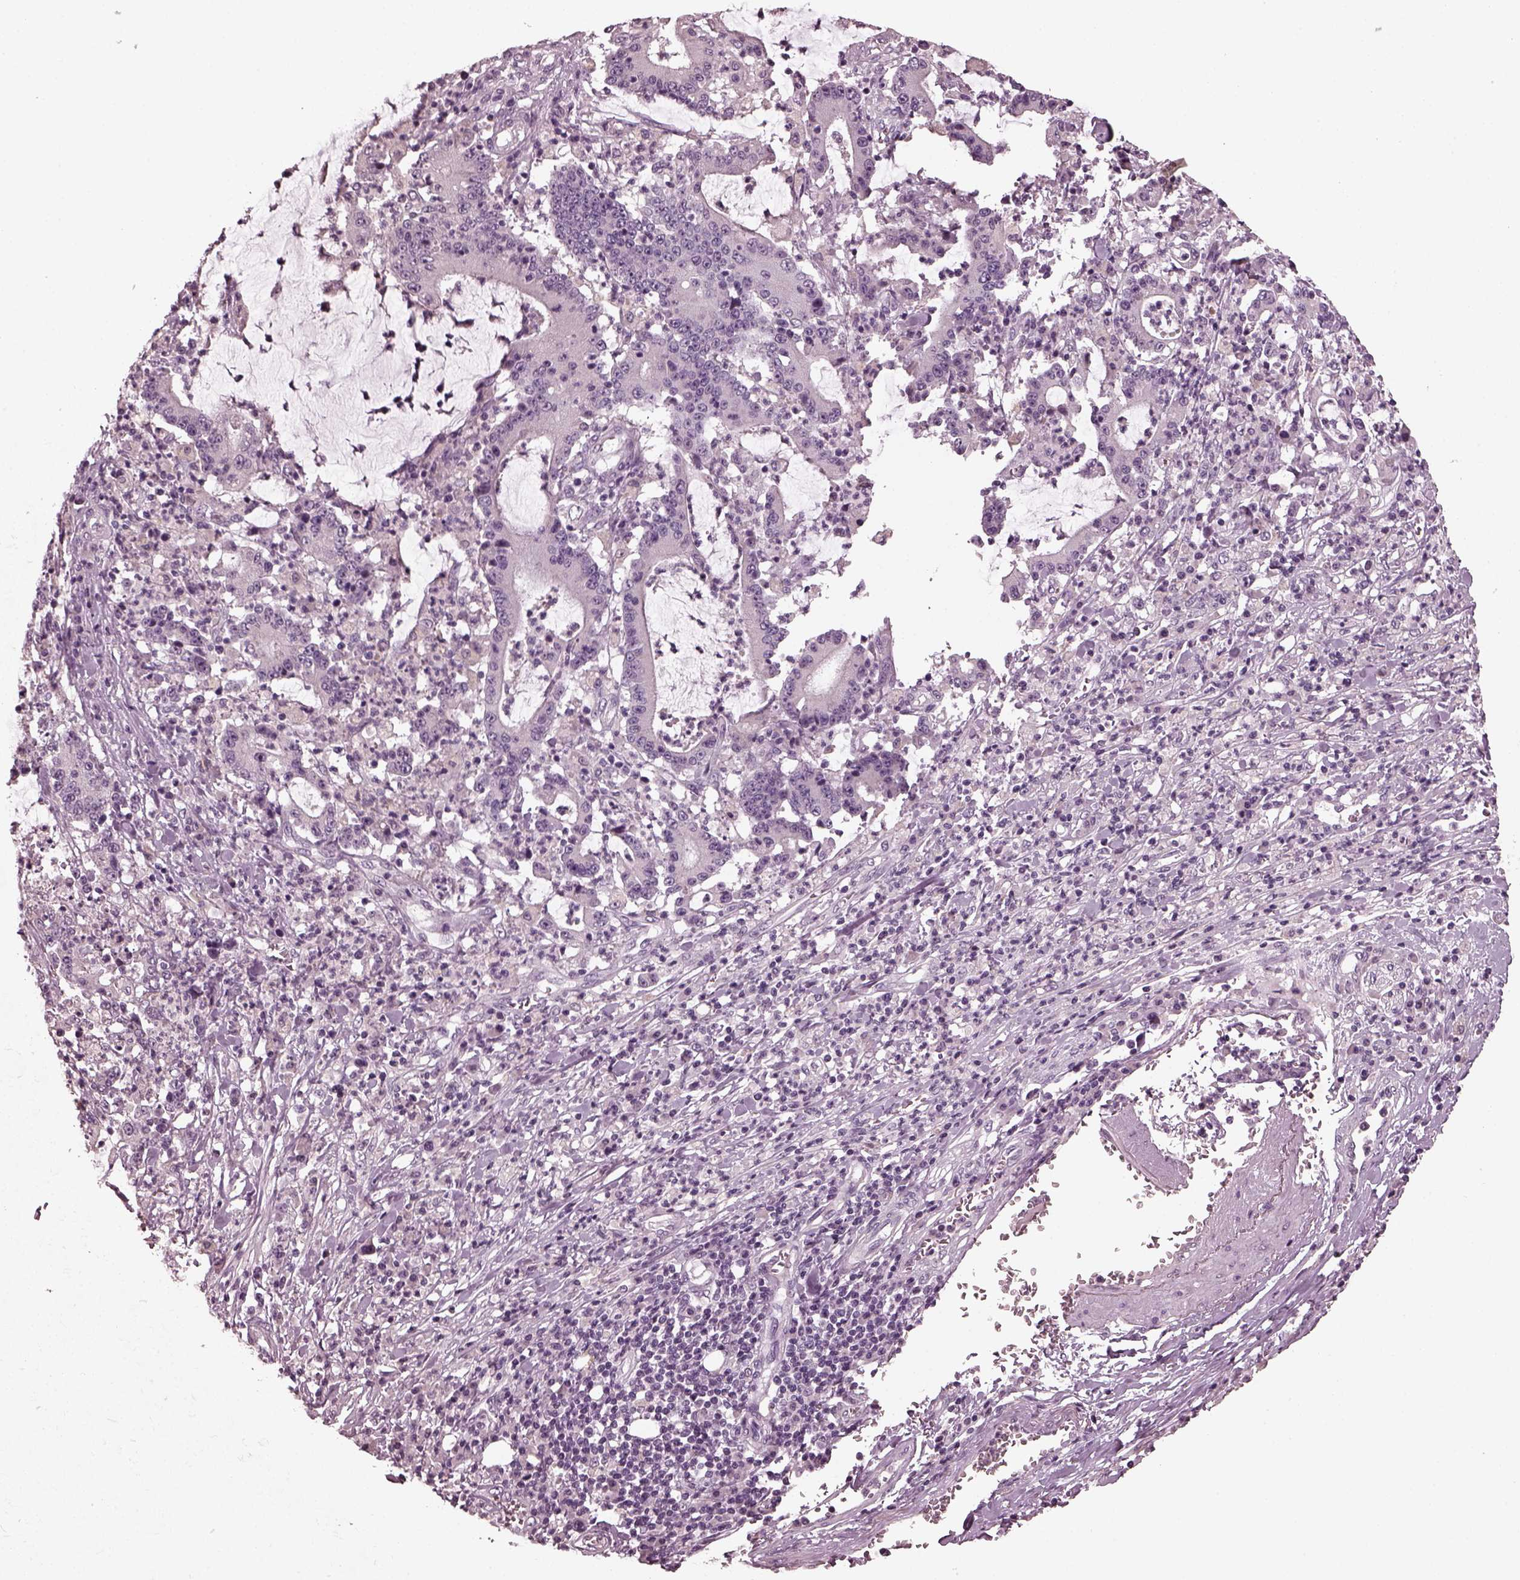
{"staining": {"intensity": "negative", "quantity": "none", "location": "none"}, "tissue": "stomach cancer", "cell_type": "Tumor cells", "image_type": "cancer", "snomed": [{"axis": "morphology", "description": "Adenocarcinoma, NOS"}, {"axis": "topography", "description": "Stomach, upper"}], "caption": "Stomach cancer stained for a protein using immunohistochemistry exhibits no staining tumor cells.", "gene": "RCVRN", "patient": {"sex": "male", "age": 68}}